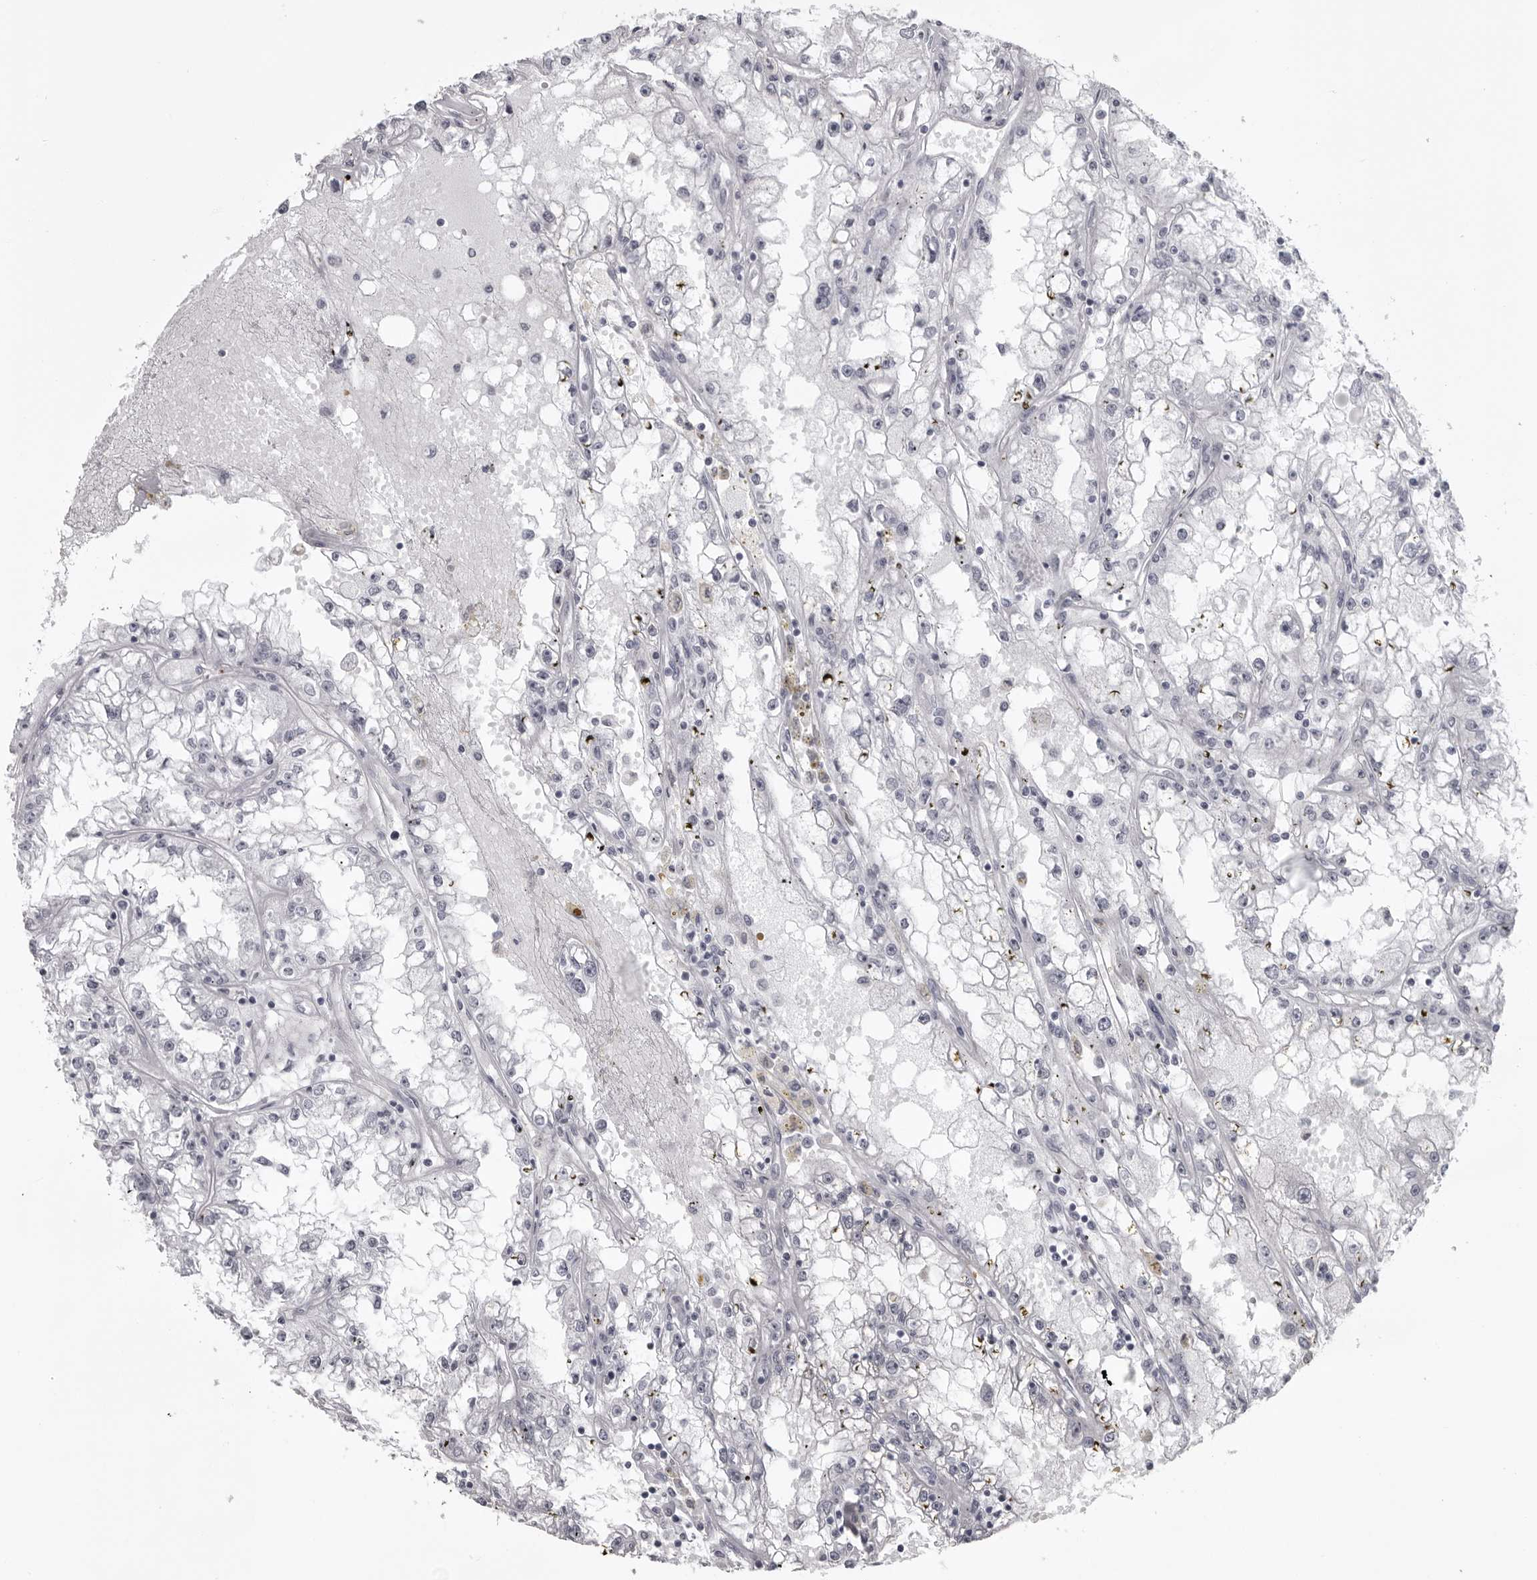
{"staining": {"intensity": "negative", "quantity": "none", "location": "none"}, "tissue": "renal cancer", "cell_type": "Tumor cells", "image_type": "cancer", "snomed": [{"axis": "morphology", "description": "Adenocarcinoma, NOS"}, {"axis": "topography", "description": "Kidney"}], "caption": "Adenocarcinoma (renal) was stained to show a protein in brown. There is no significant positivity in tumor cells. (DAB IHC visualized using brightfield microscopy, high magnification).", "gene": "UROD", "patient": {"sex": "male", "age": 56}}